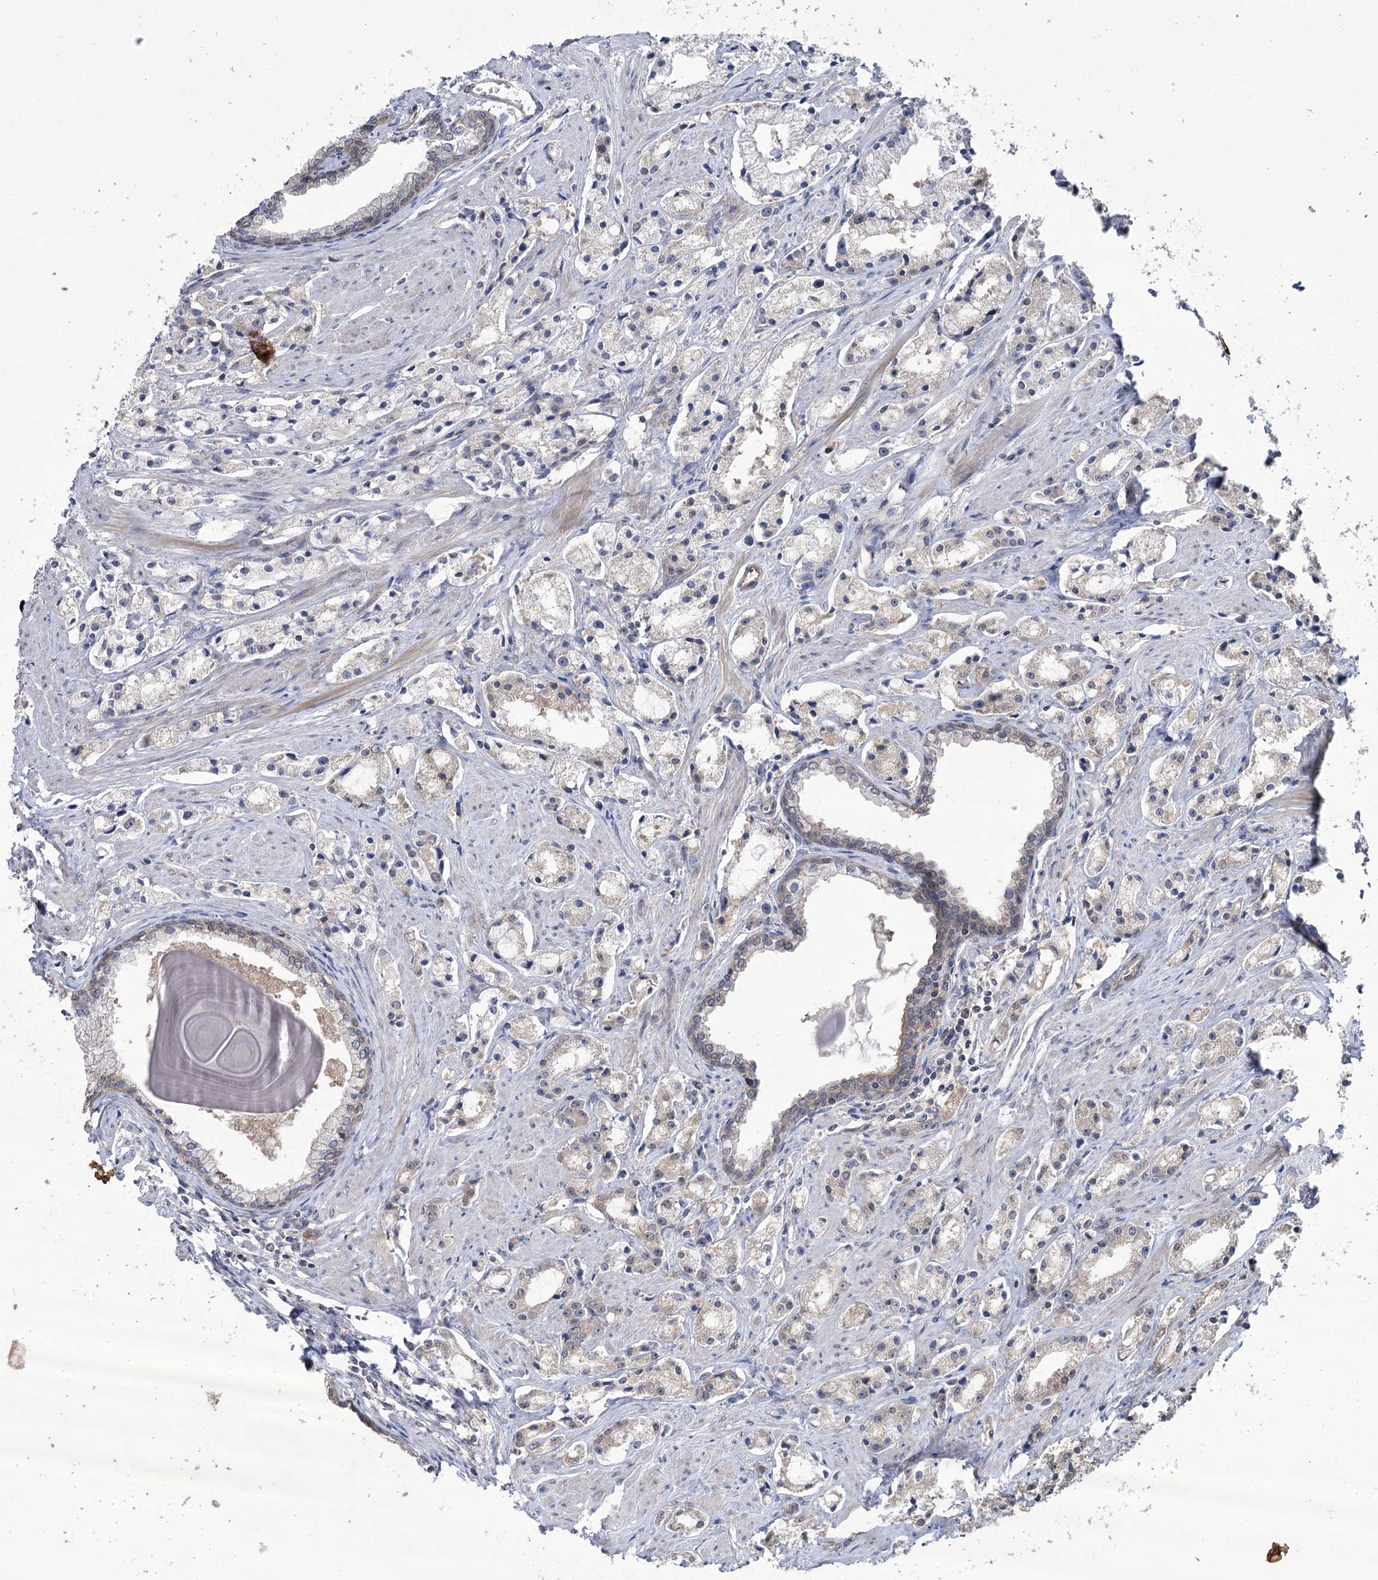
{"staining": {"intensity": "negative", "quantity": "none", "location": "none"}, "tissue": "prostate cancer", "cell_type": "Tumor cells", "image_type": "cancer", "snomed": [{"axis": "morphology", "description": "Adenocarcinoma, High grade"}, {"axis": "topography", "description": "Prostate"}], "caption": "Prostate cancer was stained to show a protein in brown. There is no significant expression in tumor cells. The staining was performed using DAB to visualize the protein expression in brown, while the nuclei were stained in blue with hematoxylin (Magnification: 20x).", "gene": "TRIM71", "patient": {"sex": "male", "age": 66}}